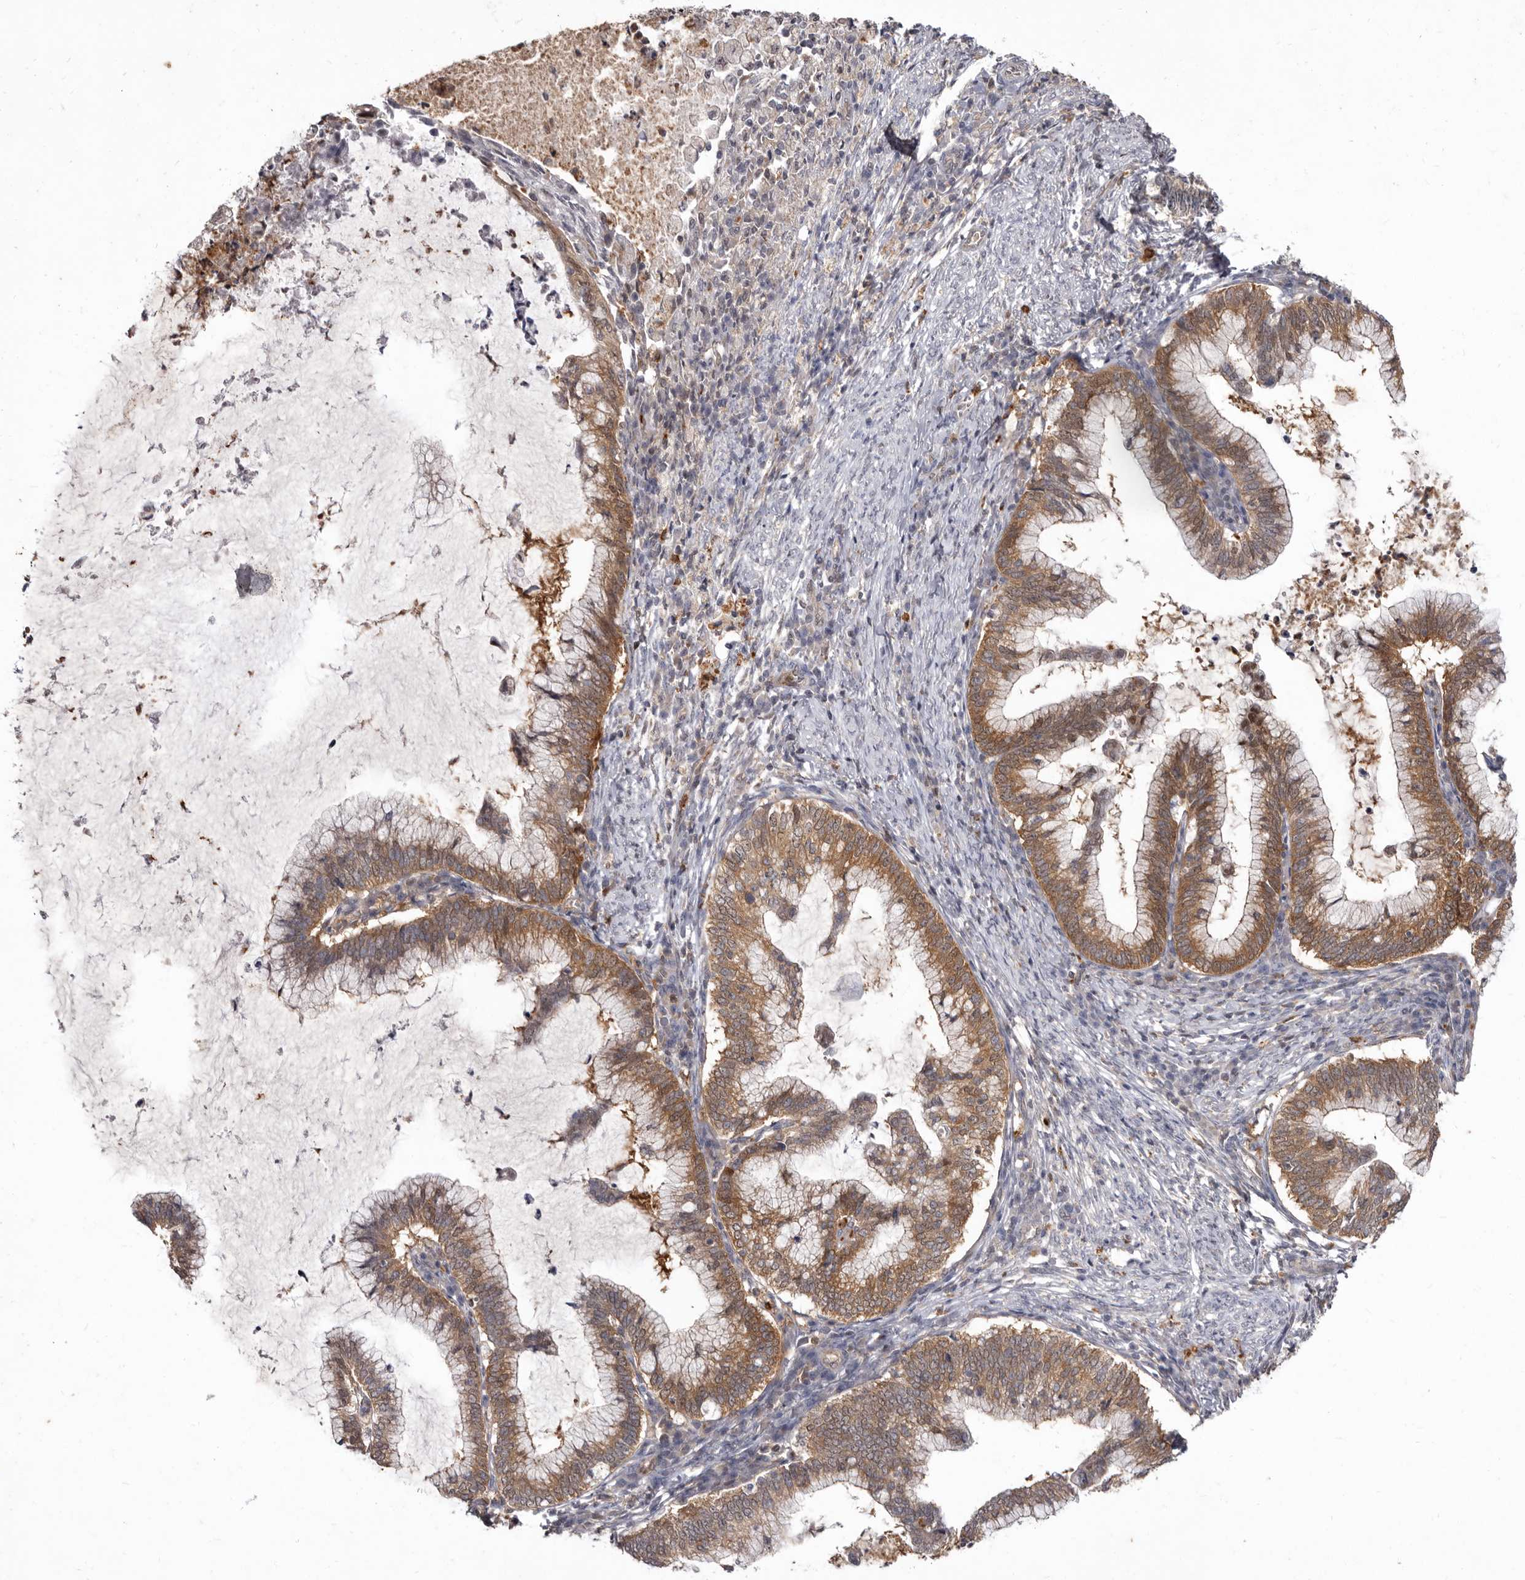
{"staining": {"intensity": "moderate", "quantity": ">75%", "location": "cytoplasmic/membranous"}, "tissue": "cervical cancer", "cell_type": "Tumor cells", "image_type": "cancer", "snomed": [{"axis": "morphology", "description": "Adenocarcinoma, NOS"}, {"axis": "topography", "description": "Cervix"}], "caption": "Immunohistochemistry (IHC) histopathology image of cervical cancer stained for a protein (brown), which demonstrates medium levels of moderate cytoplasmic/membranous expression in approximately >75% of tumor cells.", "gene": "ACLY", "patient": {"sex": "female", "age": 36}}